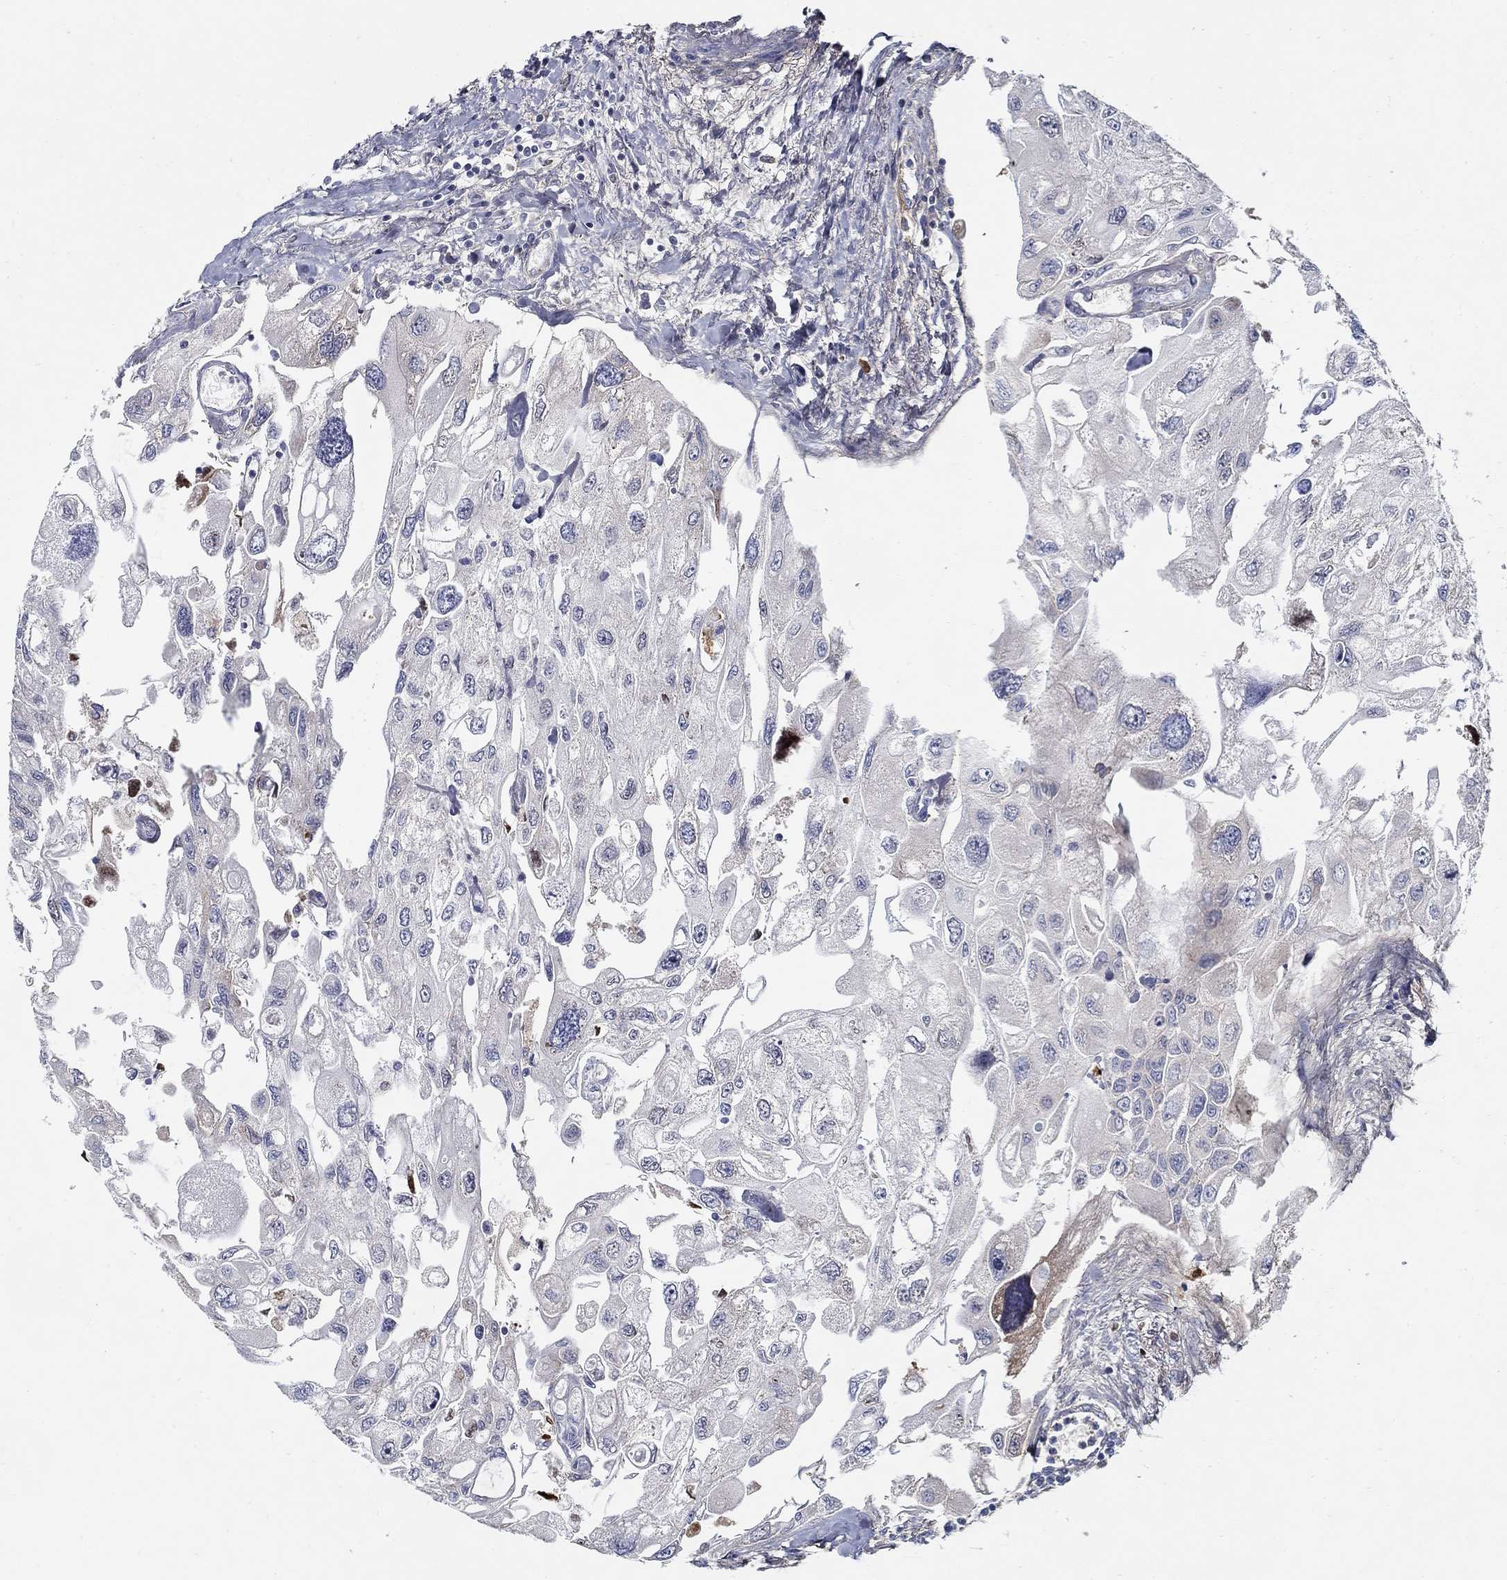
{"staining": {"intensity": "negative", "quantity": "none", "location": "none"}, "tissue": "urothelial cancer", "cell_type": "Tumor cells", "image_type": "cancer", "snomed": [{"axis": "morphology", "description": "Urothelial carcinoma, High grade"}, {"axis": "topography", "description": "Urinary bladder"}], "caption": "IHC micrograph of neoplastic tissue: human high-grade urothelial carcinoma stained with DAB (3,3'-diaminobenzidine) exhibits no significant protein staining in tumor cells.", "gene": "TGFBI", "patient": {"sex": "male", "age": 59}}